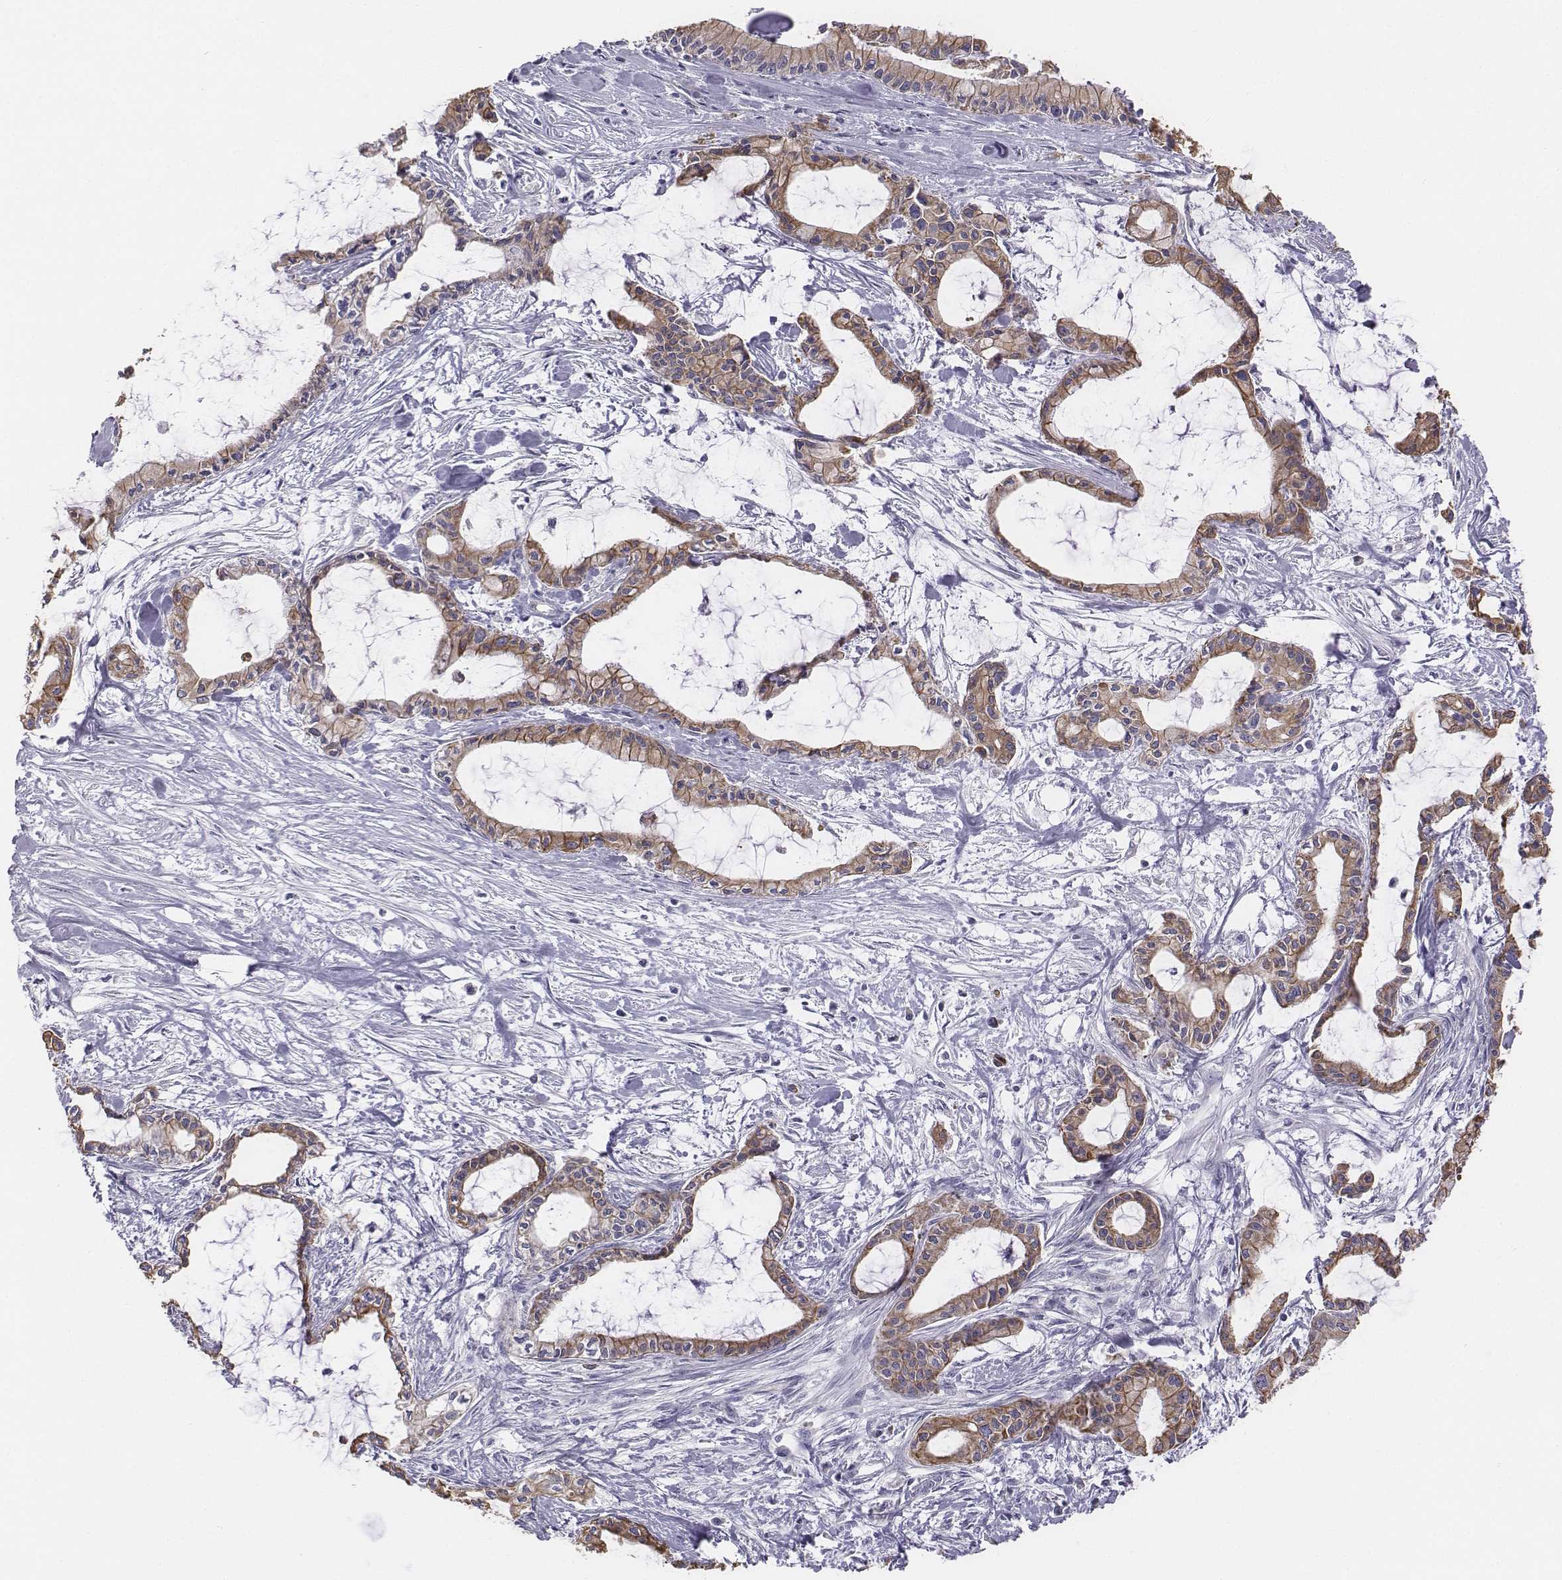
{"staining": {"intensity": "moderate", "quantity": "25%-75%", "location": "cytoplasmic/membranous"}, "tissue": "pancreatic cancer", "cell_type": "Tumor cells", "image_type": "cancer", "snomed": [{"axis": "morphology", "description": "Adenocarcinoma, NOS"}, {"axis": "topography", "description": "Pancreas"}], "caption": "An immunohistochemistry (IHC) image of tumor tissue is shown. Protein staining in brown shows moderate cytoplasmic/membranous positivity in pancreatic cancer within tumor cells. (Brightfield microscopy of DAB IHC at high magnification).", "gene": "CHST14", "patient": {"sex": "male", "age": 48}}